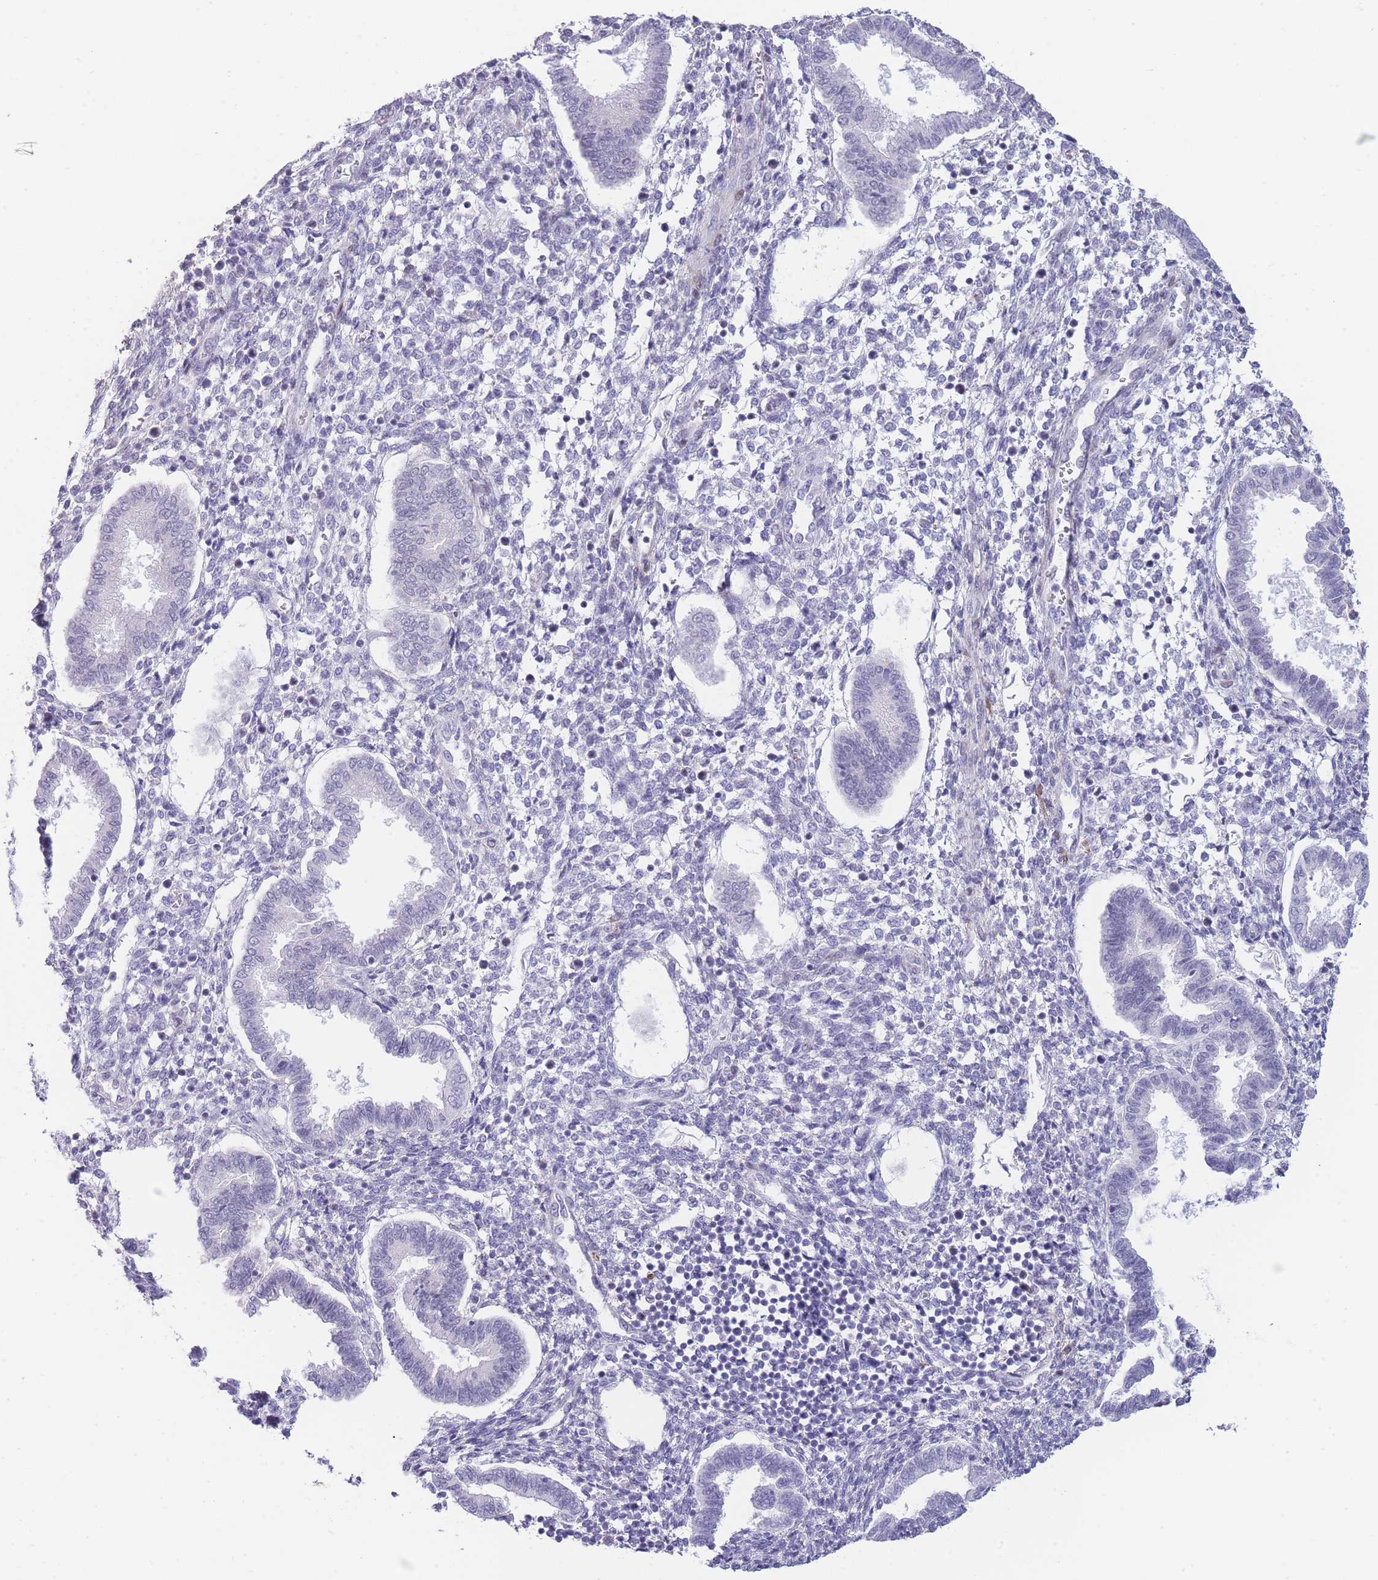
{"staining": {"intensity": "negative", "quantity": "none", "location": "none"}, "tissue": "endometrium", "cell_type": "Cells in endometrial stroma", "image_type": "normal", "snomed": [{"axis": "morphology", "description": "Normal tissue, NOS"}, {"axis": "topography", "description": "Endometrium"}], "caption": "Immunohistochemistry (IHC) of unremarkable endometrium shows no expression in cells in endometrial stroma. (DAB (3,3'-diaminobenzidine) immunohistochemistry (IHC) visualized using brightfield microscopy, high magnification).", "gene": "ASAP3", "patient": {"sex": "female", "age": 24}}